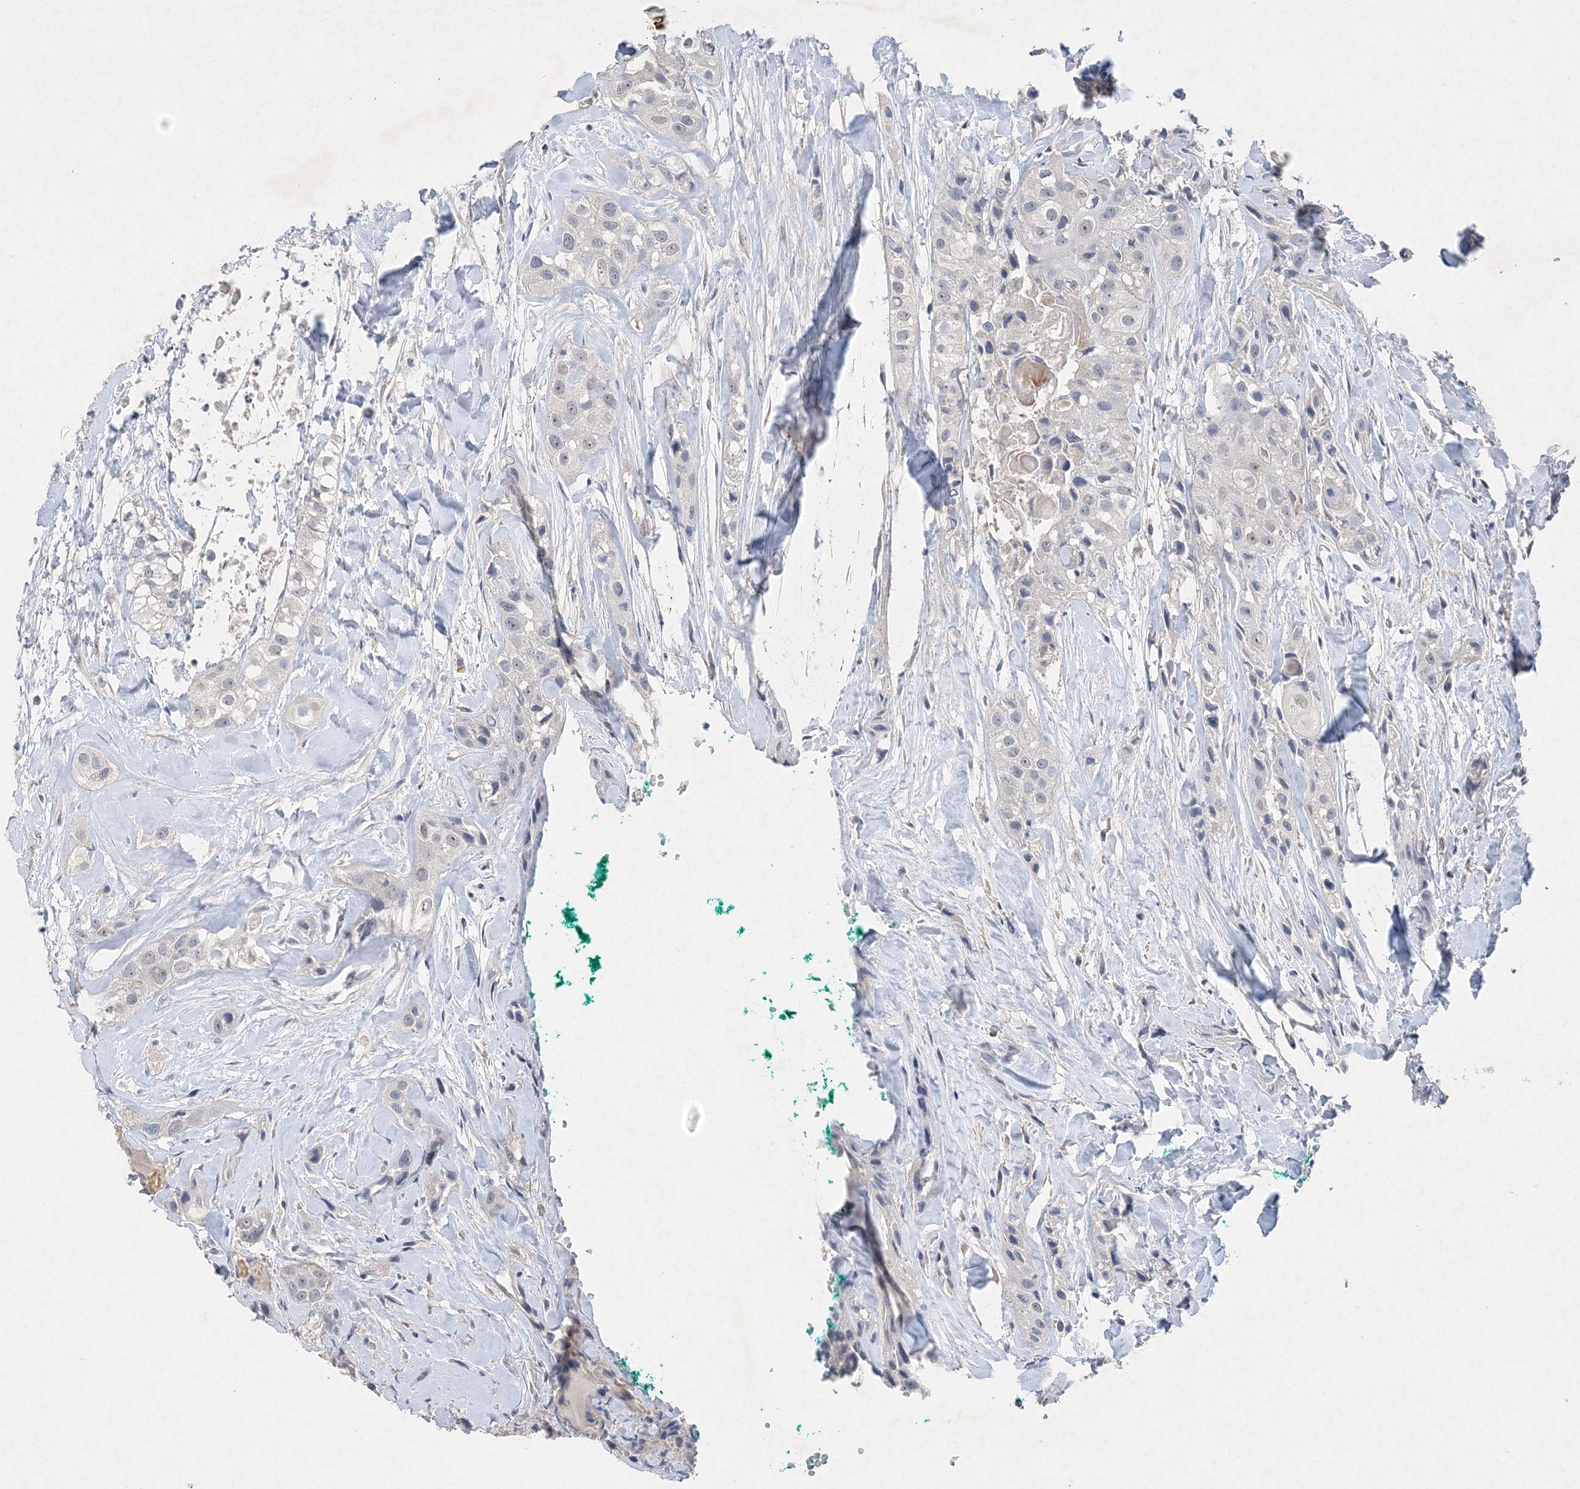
{"staining": {"intensity": "negative", "quantity": "none", "location": "none"}, "tissue": "head and neck cancer", "cell_type": "Tumor cells", "image_type": "cancer", "snomed": [{"axis": "morphology", "description": "Normal tissue, NOS"}, {"axis": "morphology", "description": "Squamous cell carcinoma, NOS"}, {"axis": "topography", "description": "Skeletal muscle"}, {"axis": "topography", "description": "Head-Neck"}], "caption": "IHC micrograph of human head and neck cancer (squamous cell carcinoma) stained for a protein (brown), which reveals no staining in tumor cells.", "gene": "C11orf58", "patient": {"sex": "male", "age": 51}}